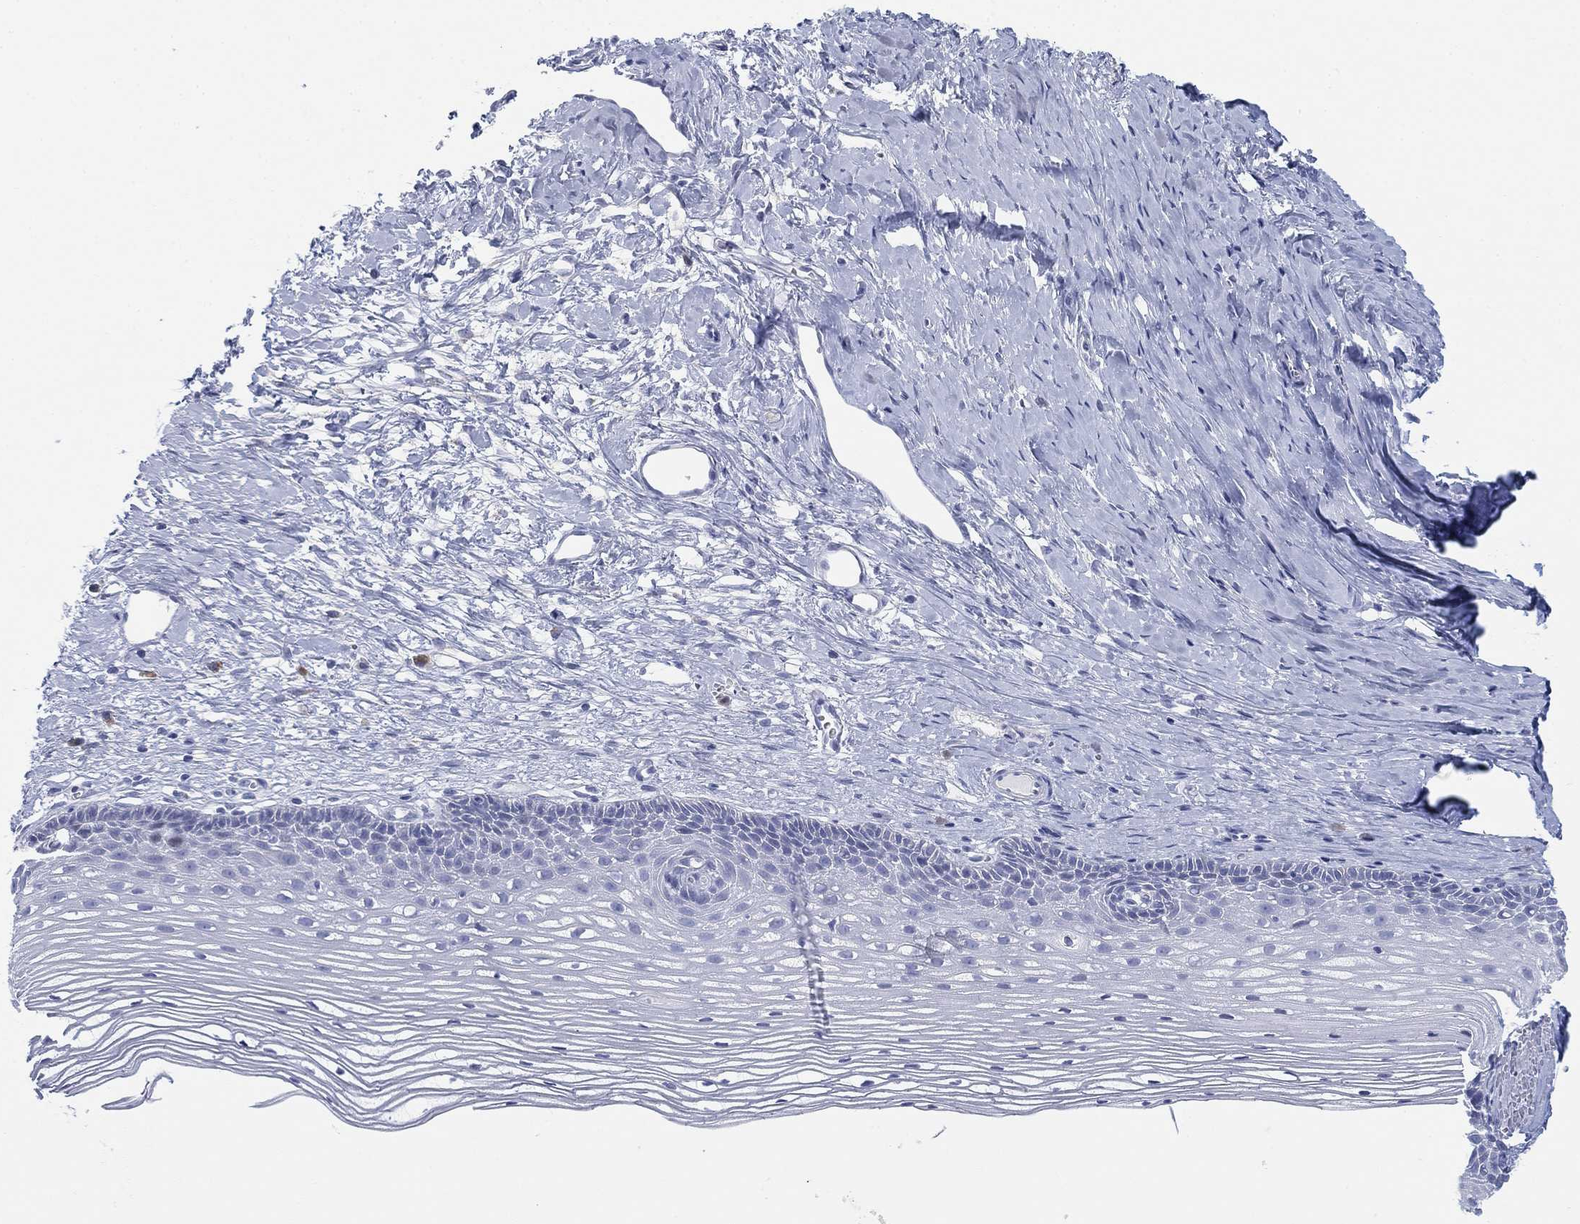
{"staining": {"intensity": "negative", "quantity": "none", "location": "none"}, "tissue": "cervix", "cell_type": "Squamous epithelial cells", "image_type": "normal", "snomed": [{"axis": "morphology", "description": "Normal tissue, NOS"}, {"axis": "topography", "description": "Cervix"}], "caption": "Immunohistochemistry image of benign cervix stained for a protein (brown), which reveals no expression in squamous epithelial cells.", "gene": "GCNA", "patient": {"sex": "female", "age": 40}}